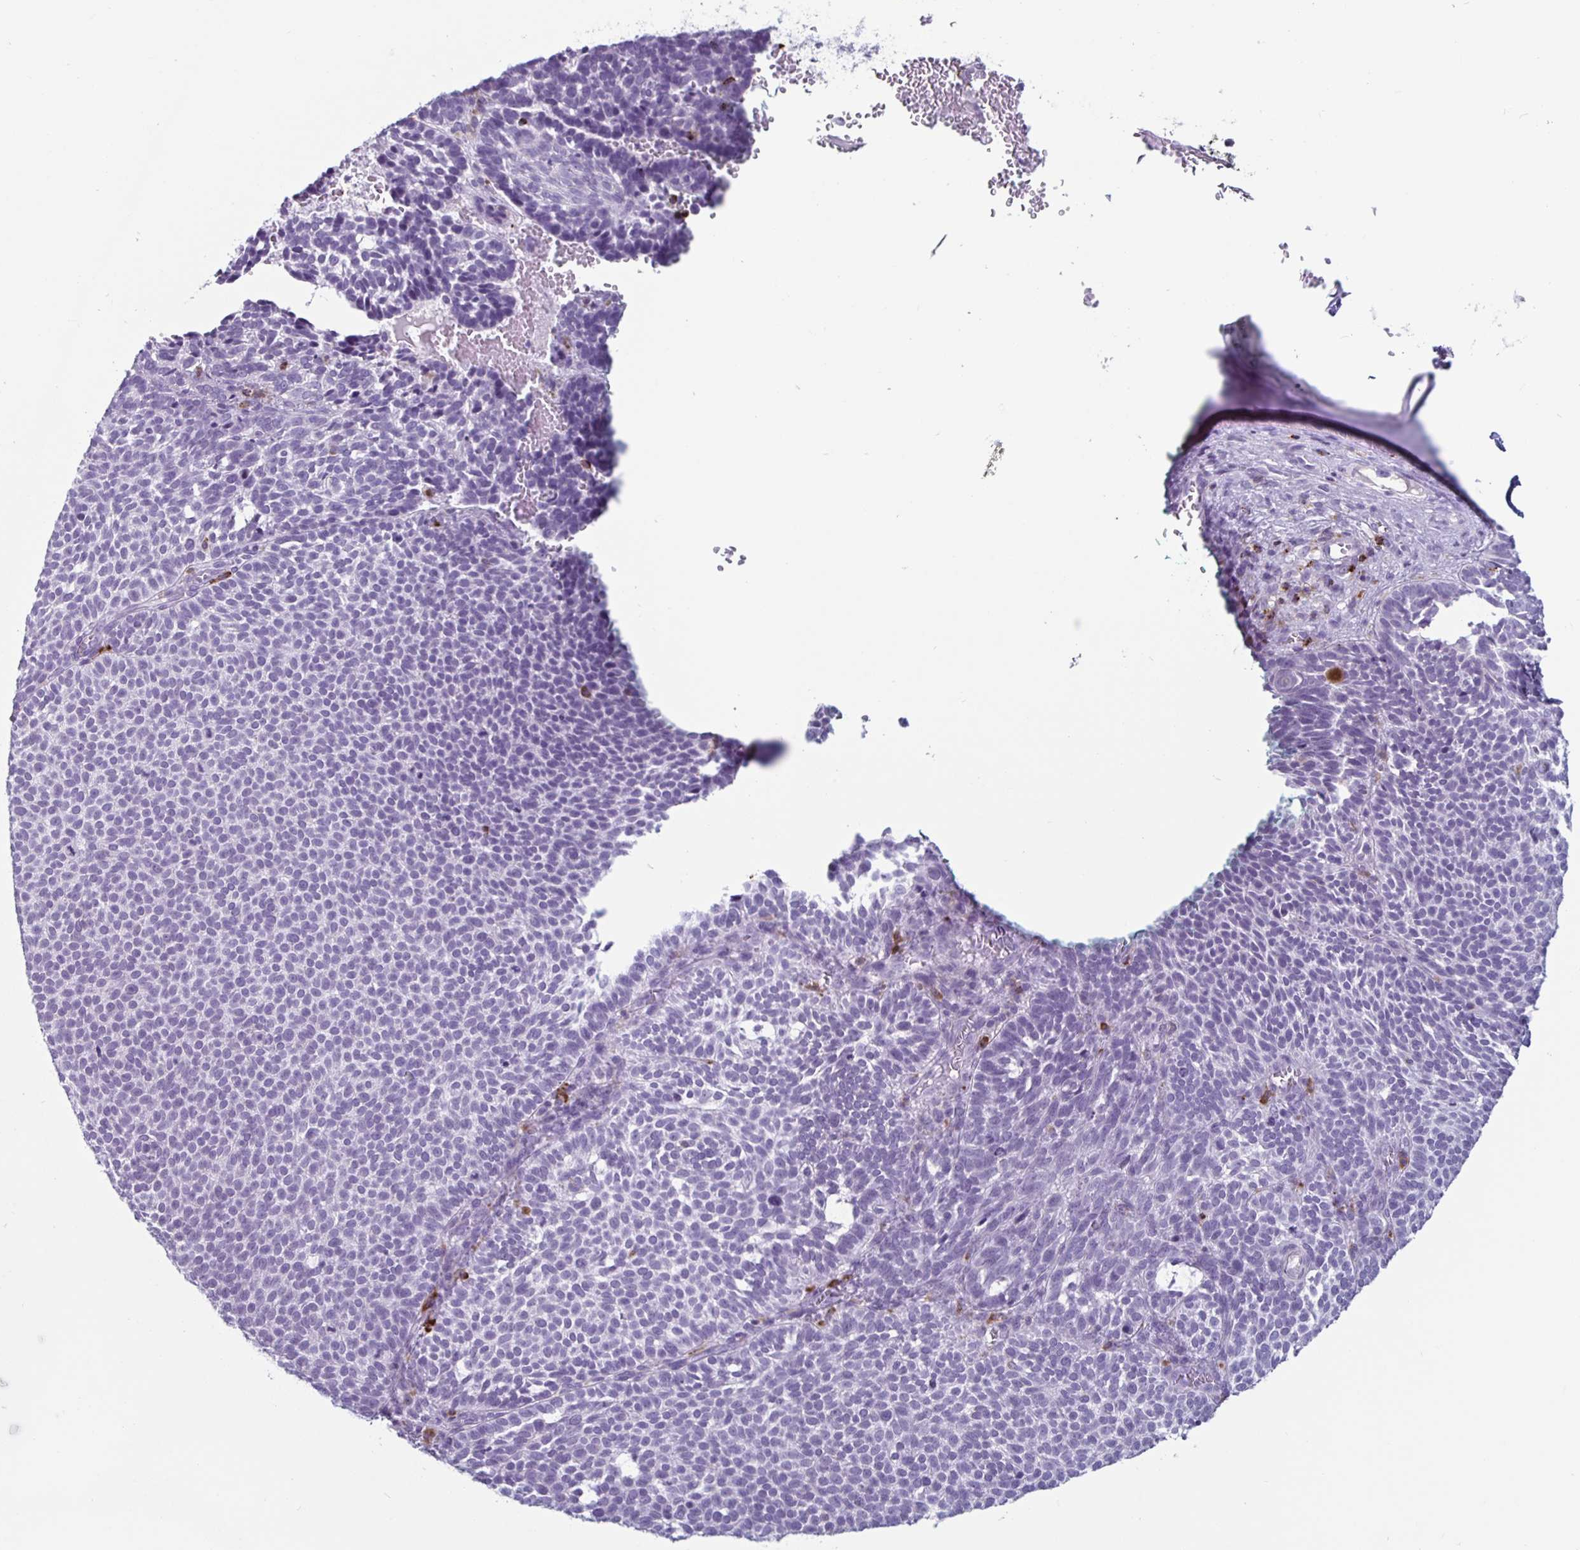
{"staining": {"intensity": "negative", "quantity": "none", "location": "none"}, "tissue": "skin cancer", "cell_type": "Tumor cells", "image_type": "cancer", "snomed": [{"axis": "morphology", "description": "Basal cell carcinoma"}, {"axis": "topography", "description": "Skin"}], "caption": "IHC histopathology image of skin cancer stained for a protein (brown), which displays no staining in tumor cells.", "gene": "GZMK", "patient": {"sex": "male", "age": 63}}